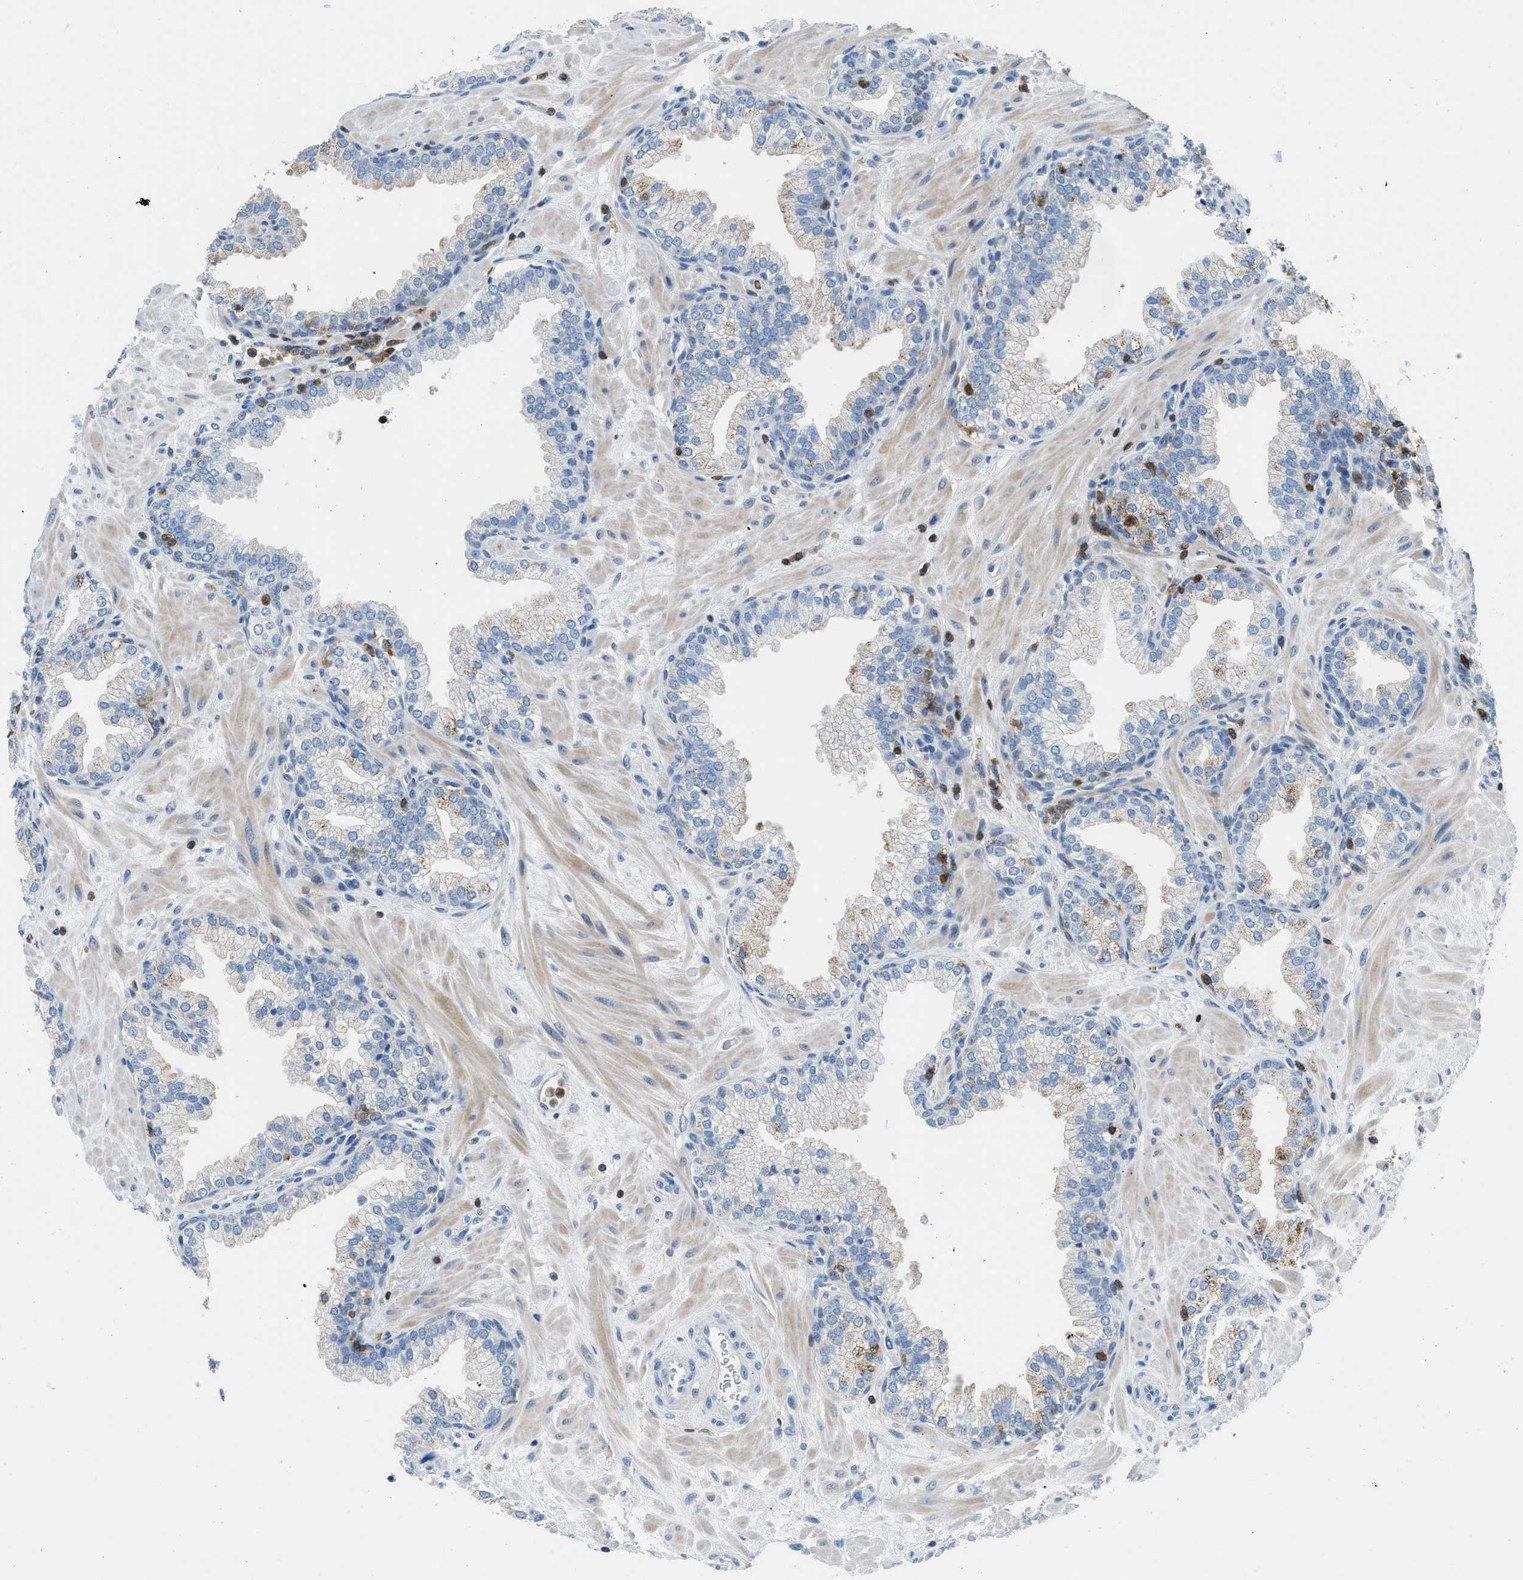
{"staining": {"intensity": "negative", "quantity": "none", "location": "none"}, "tissue": "prostate", "cell_type": "Glandular cells", "image_type": "normal", "snomed": [{"axis": "morphology", "description": "Normal tissue, NOS"}, {"axis": "morphology", "description": "Urothelial carcinoma, Low grade"}, {"axis": "topography", "description": "Urinary bladder"}, {"axis": "topography", "description": "Prostate"}], "caption": "This histopathology image is of unremarkable prostate stained with immunohistochemistry to label a protein in brown with the nuclei are counter-stained blue. There is no positivity in glandular cells.", "gene": "FAM151A", "patient": {"sex": "male", "age": 60}}